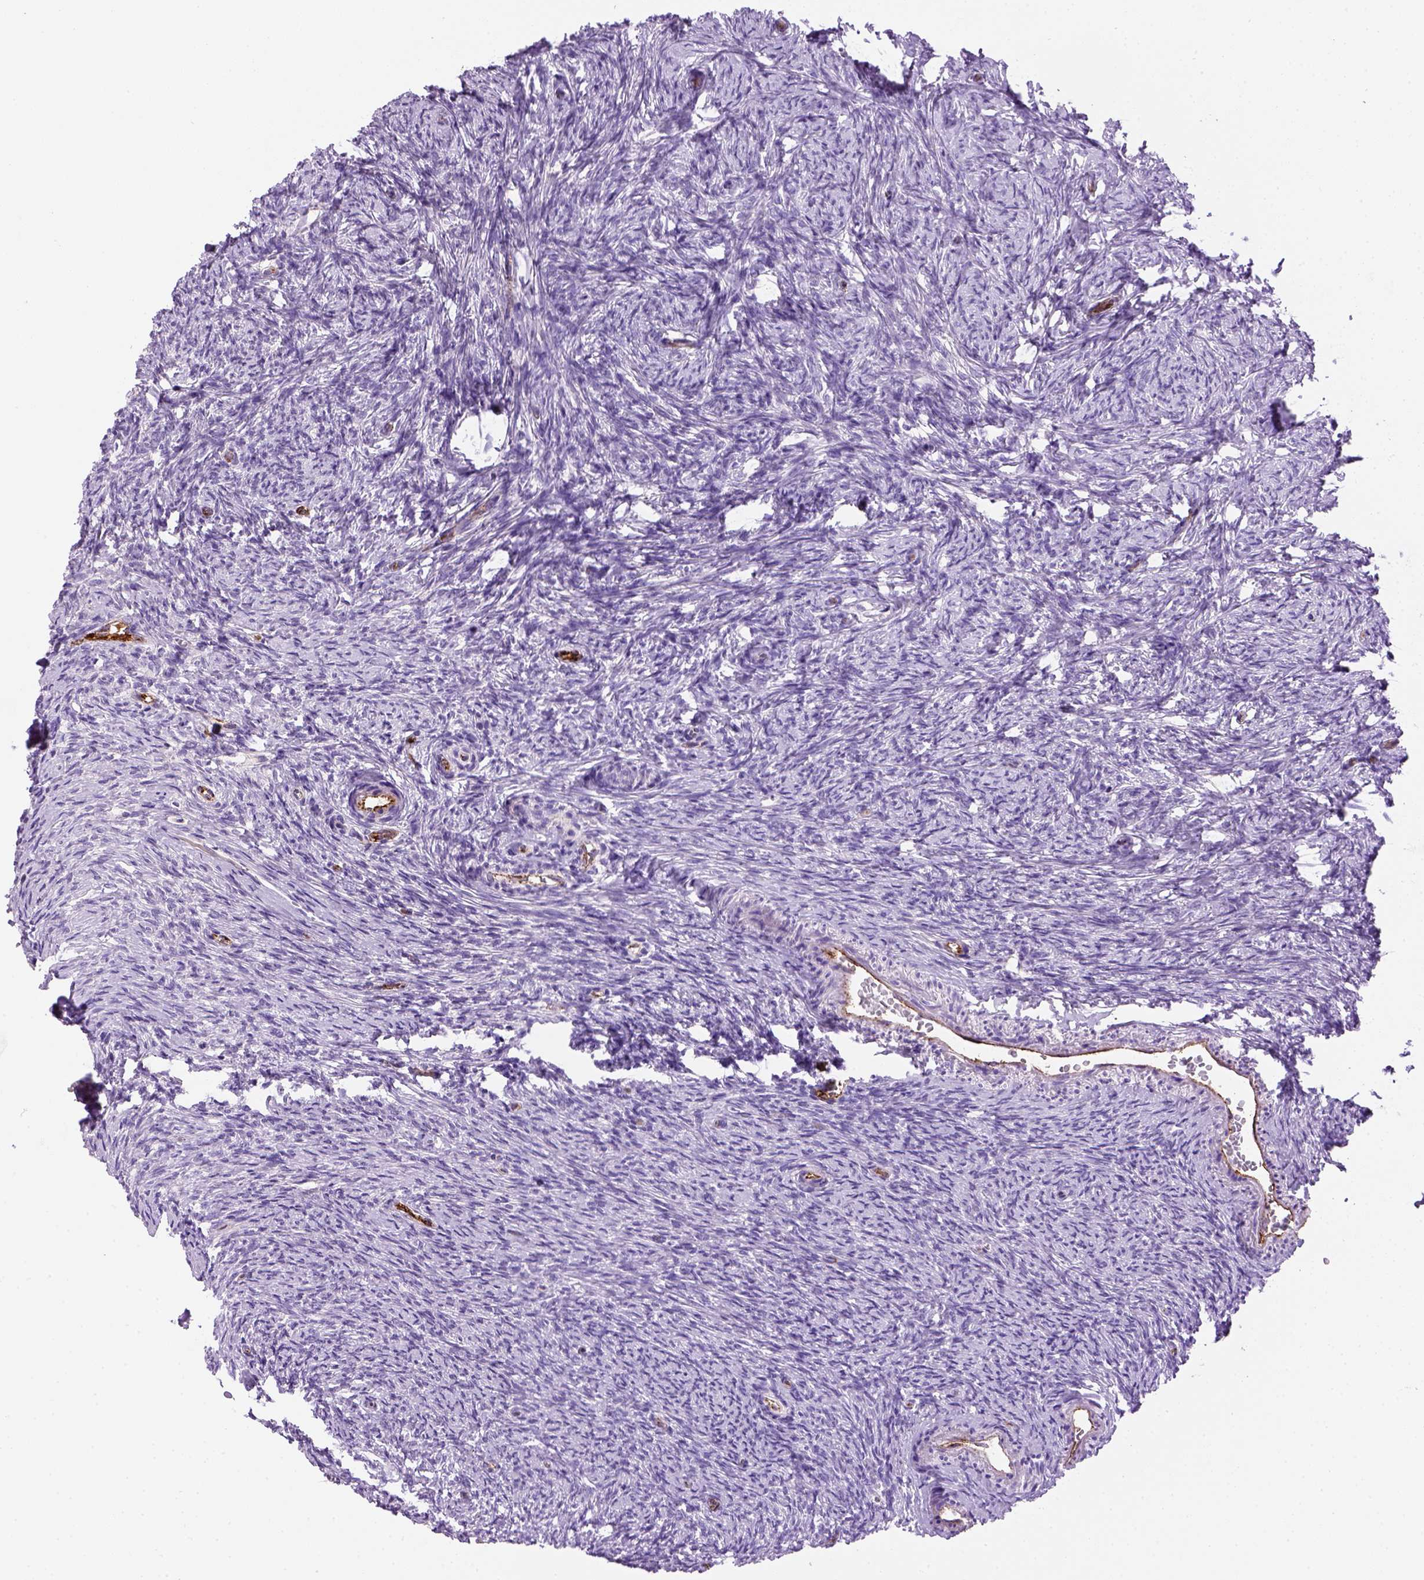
{"staining": {"intensity": "negative", "quantity": "none", "location": "none"}, "tissue": "ovary", "cell_type": "Ovarian stroma cells", "image_type": "normal", "snomed": [{"axis": "morphology", "description": "Normal tissue, NOS"}, {"axis": "topography", "description": "Ovary"}], "caption": "Ovary stained for a protein using immunohistochemistry (IHC) shows no staining ovarian stroma cells.", "gene": "VWF", "patient": {"sex": "female", "age": 39}}